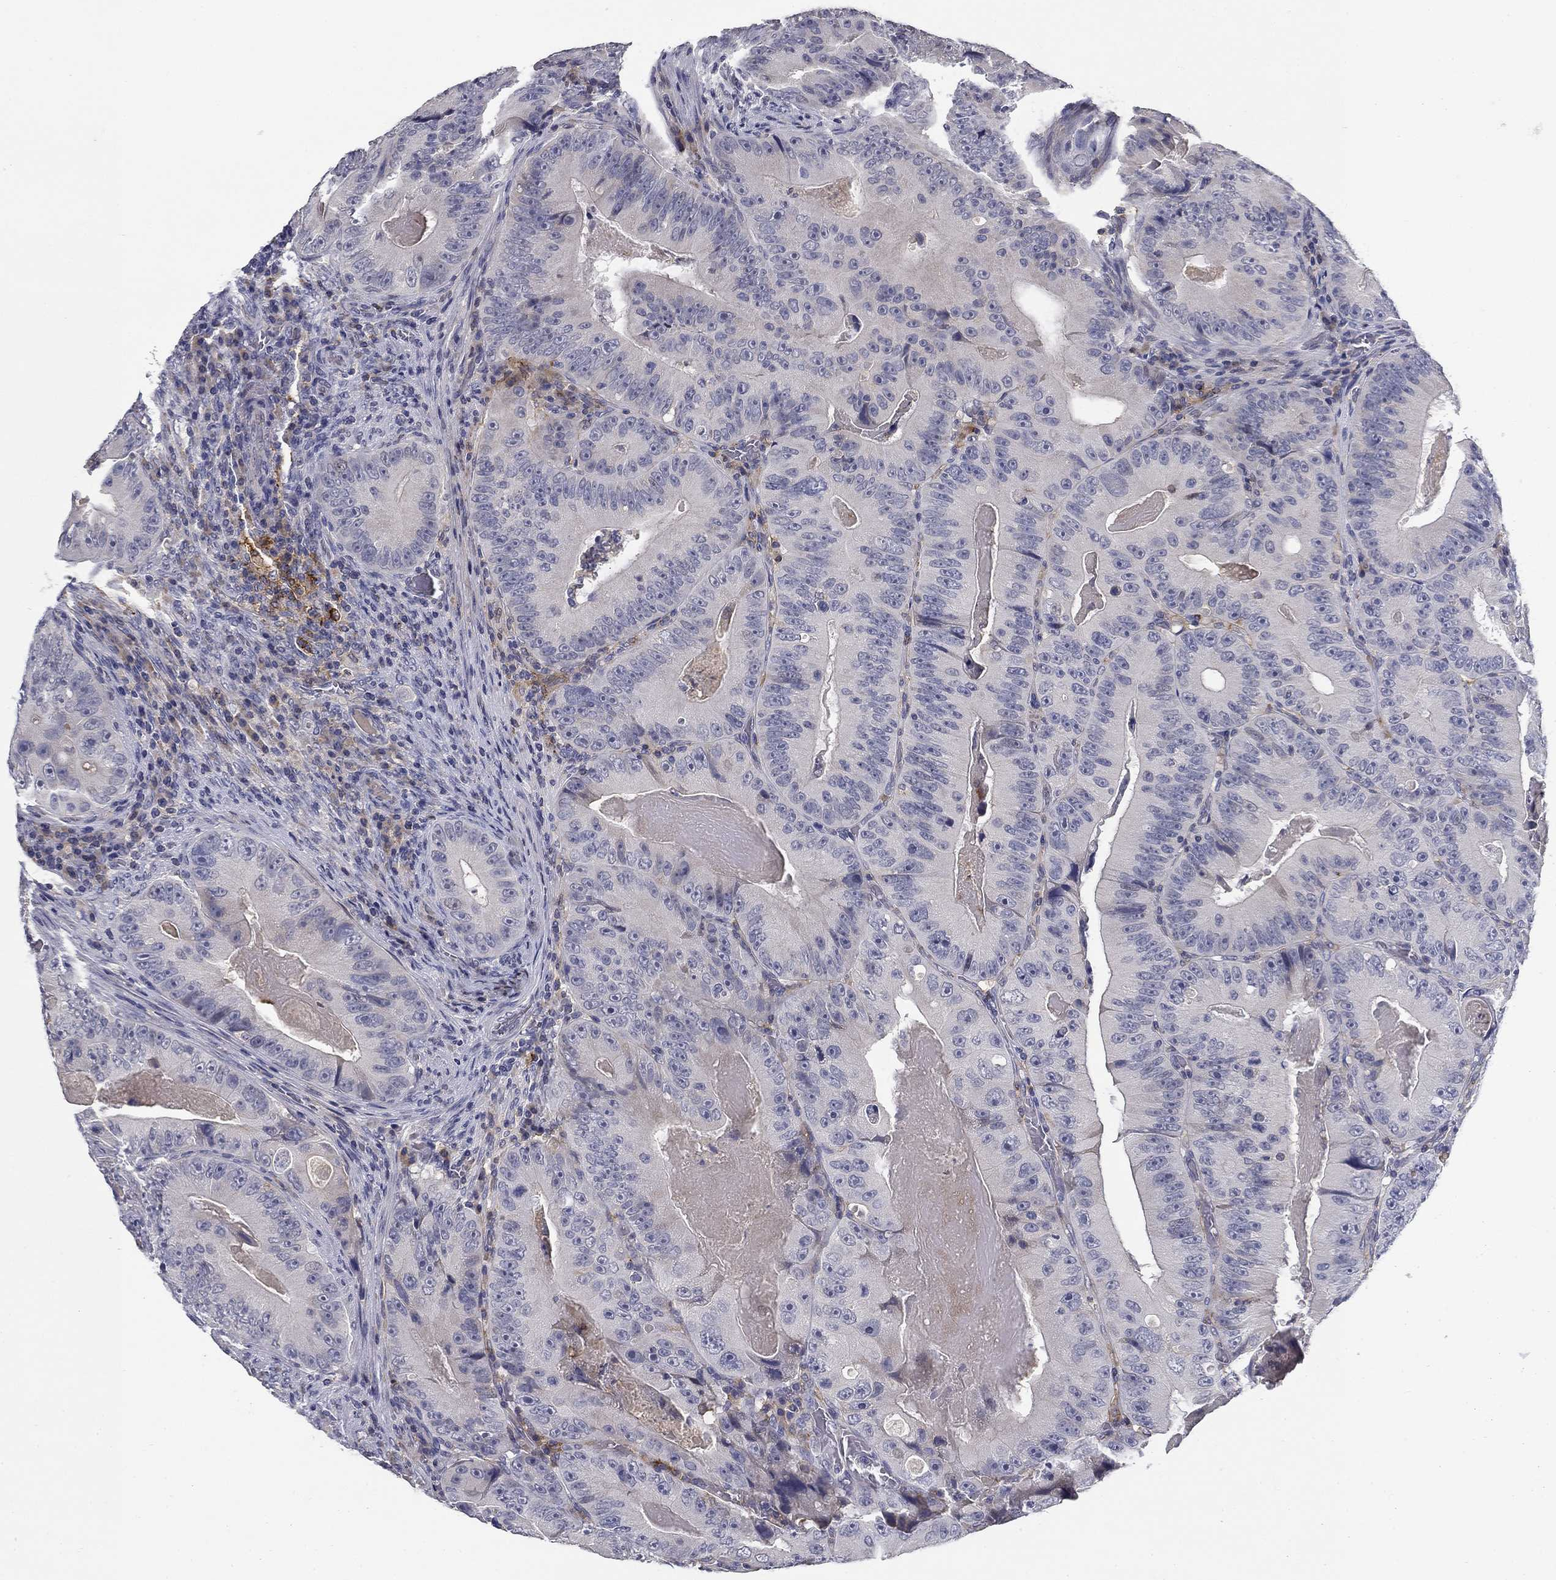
{"staining": {"intensity": "negative", "quantity": "none", "location": "none"}, "tissue": "colorectal cancer", "cell_type": "Tumor cells", "image_type": "cancer", "snomed": [{"axis": "morphology", "description": "Adenocarcinoma, NOS"}, {"axis": "topography", "description": "Colon"}], "caption": "IHC histopathology image of neoplastic tissue: human colorectal adenocarcinoma stained with DAB (3,3'-diaminobenzidine) demonstrates no significant protein positivity in tumor cells.", "gene": "CD274", "patient": {"sex": "female", "age": 86}}